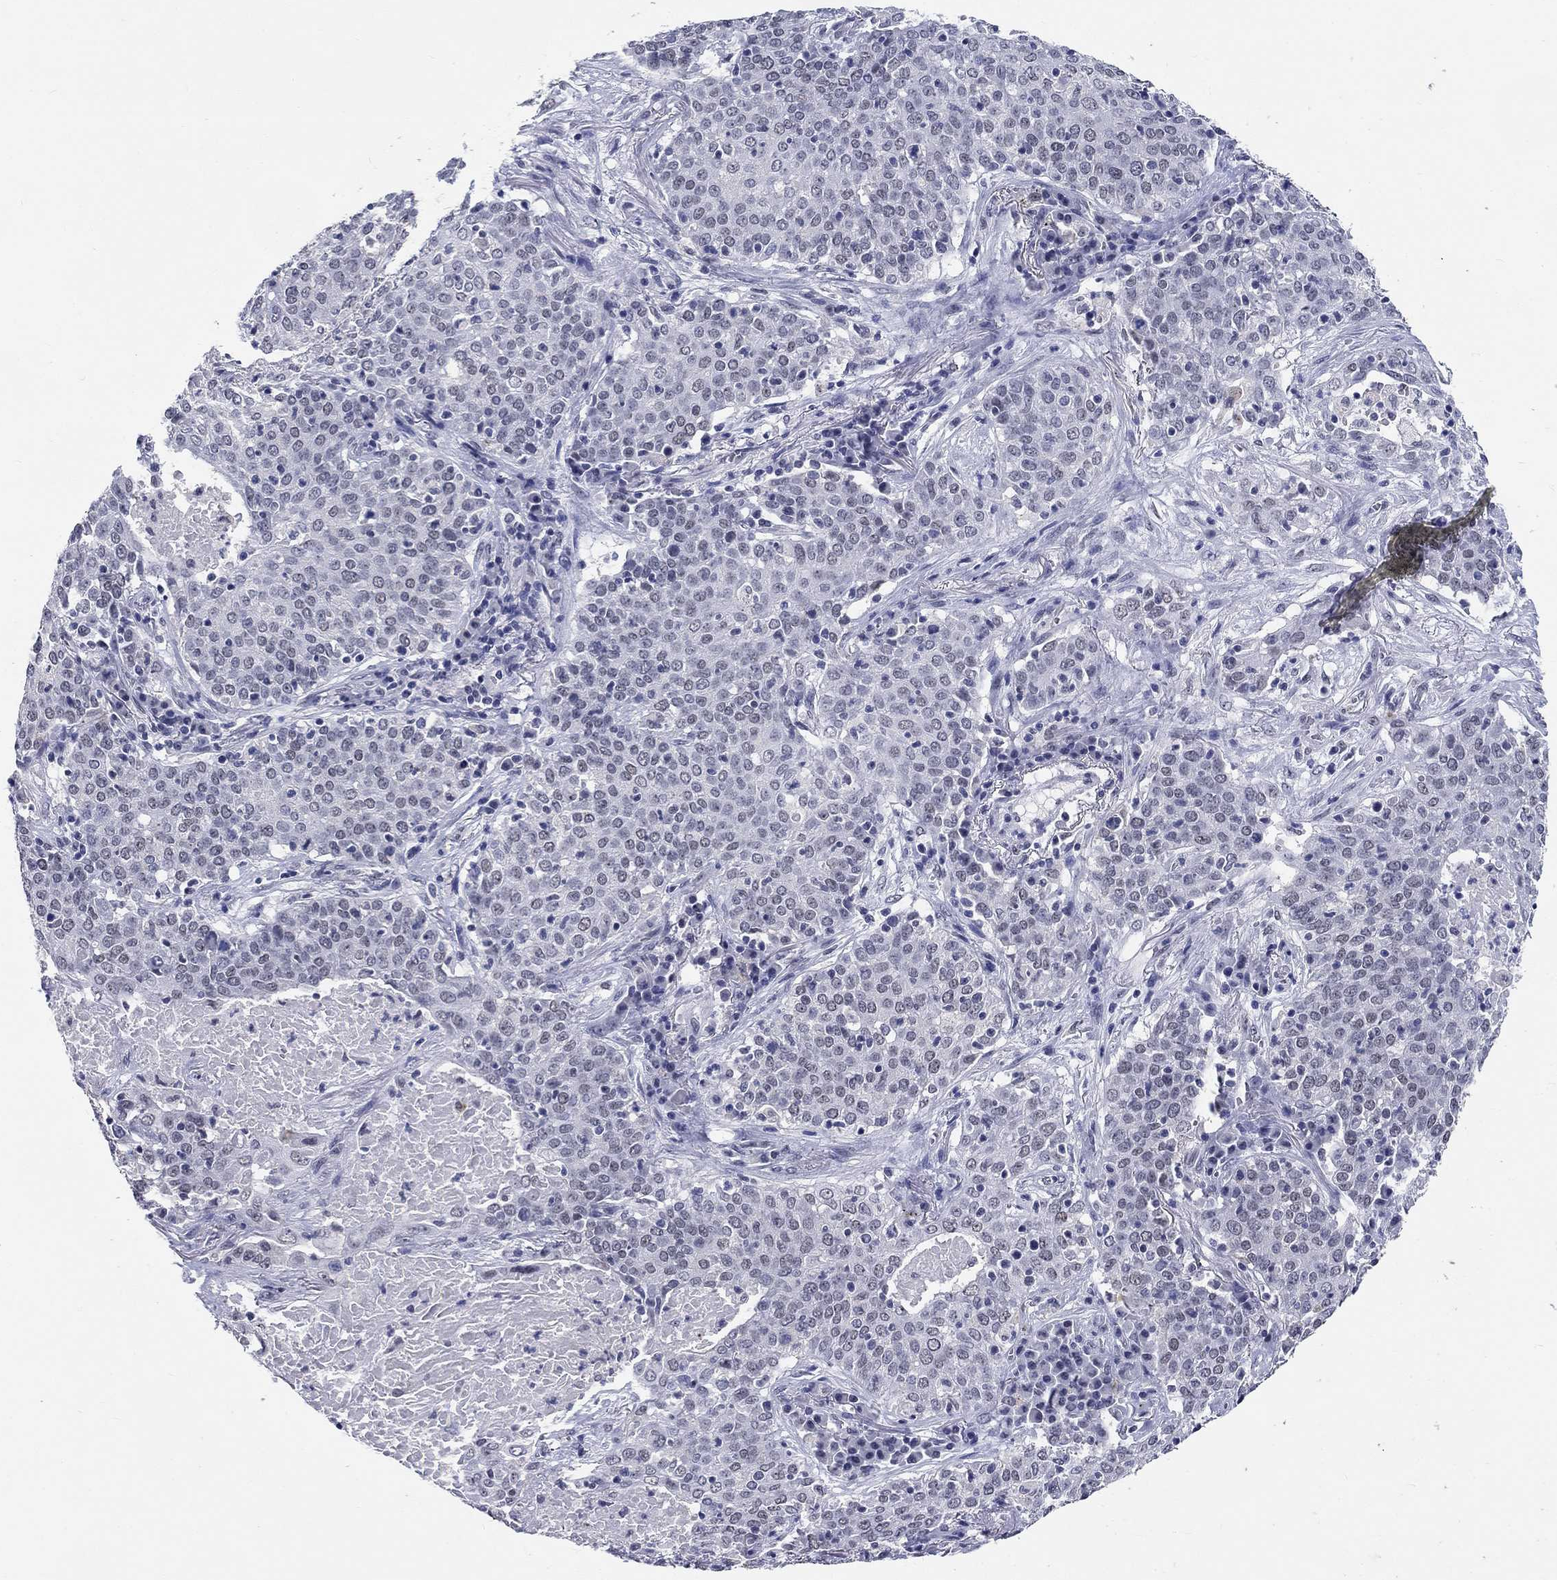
{"staining": {"intensity": "negative", "quantity": "none", "location": "none"}, "tissue": "lung cancer", "cell_type": "Tumor cells", "image_type": "cancer", "snomed": [{"axis": "morphology", "description": "Squamous cell carcinoma, NOS"}, {"axis": "topography", "description": "Lung"}], "caption": "Immunohistochemistry (IHC) micrograph of neoplastic tissue: lung cancer (squamous cell carcinoma) stained with DAB (3,3'-diaminobenzidine) displays no significant protein positivity in tumor cells.", "gene": "GRIN1", "patient": {"sex": "male", "age": 82}}